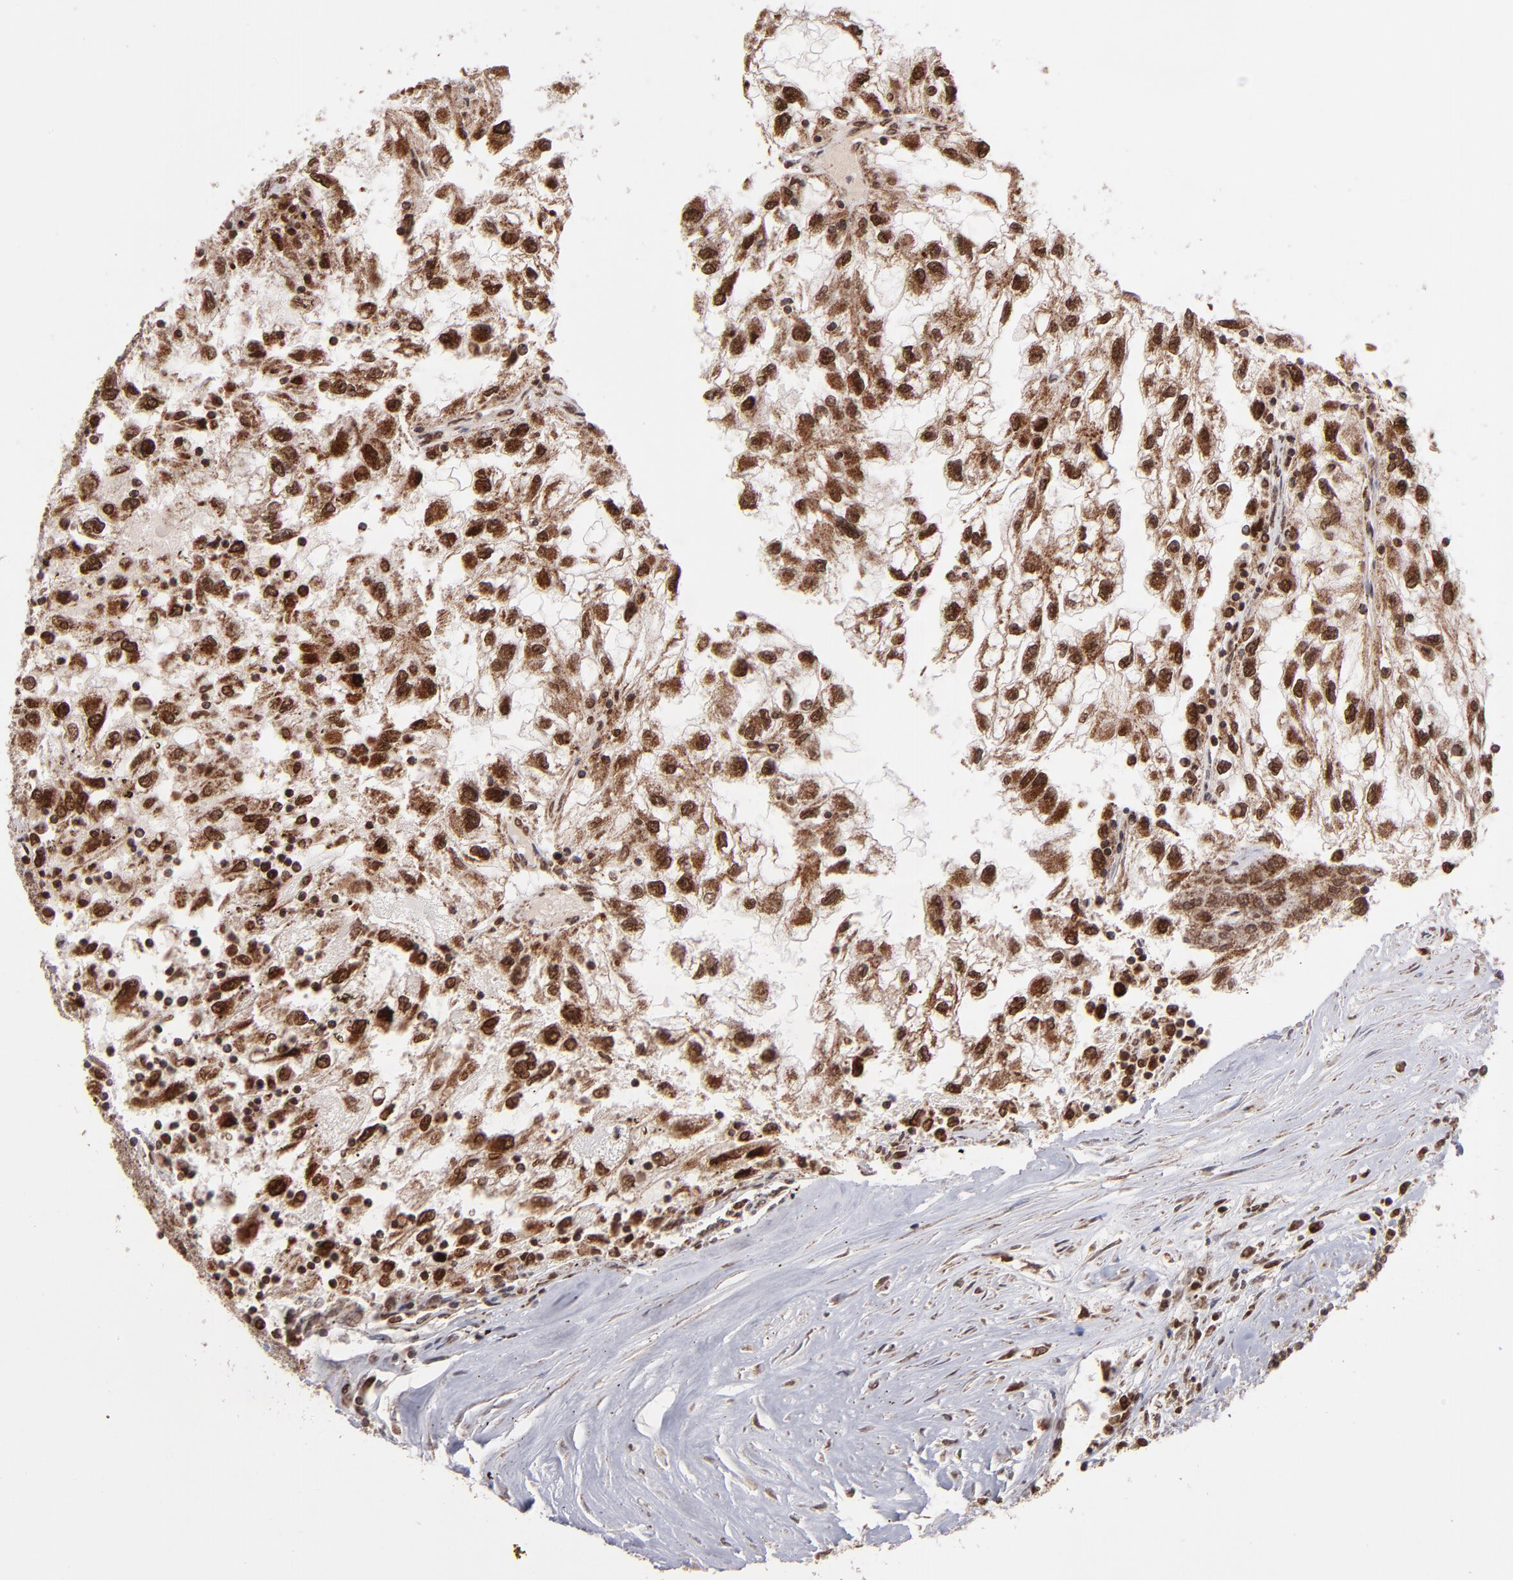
{"staining": {"intensity": "moderate", "quantity": ">75%", "location": "cytoplasmic/membranous,nuclear"}, "tissue": "renal cancer", "cell_type": "Tumor cells", "image_type": "cancer", "snomed": [{"axis": "morphology", "description": "Normal tissue, NOS"}, {"axis": "morphology", "description": "Adenocarcinoma, NOS"}, {"axis": "topography", "description": "Kidney"}], "caption": "Brown immunohistochemical staining in adenocarcinoma (renal) exhibits moderate cytoplasmic/membranous and nuclear staining in about >75% of tumor cells.", "gene": "TOP1MT", "patient": {"sex": "male", "age": 71}}